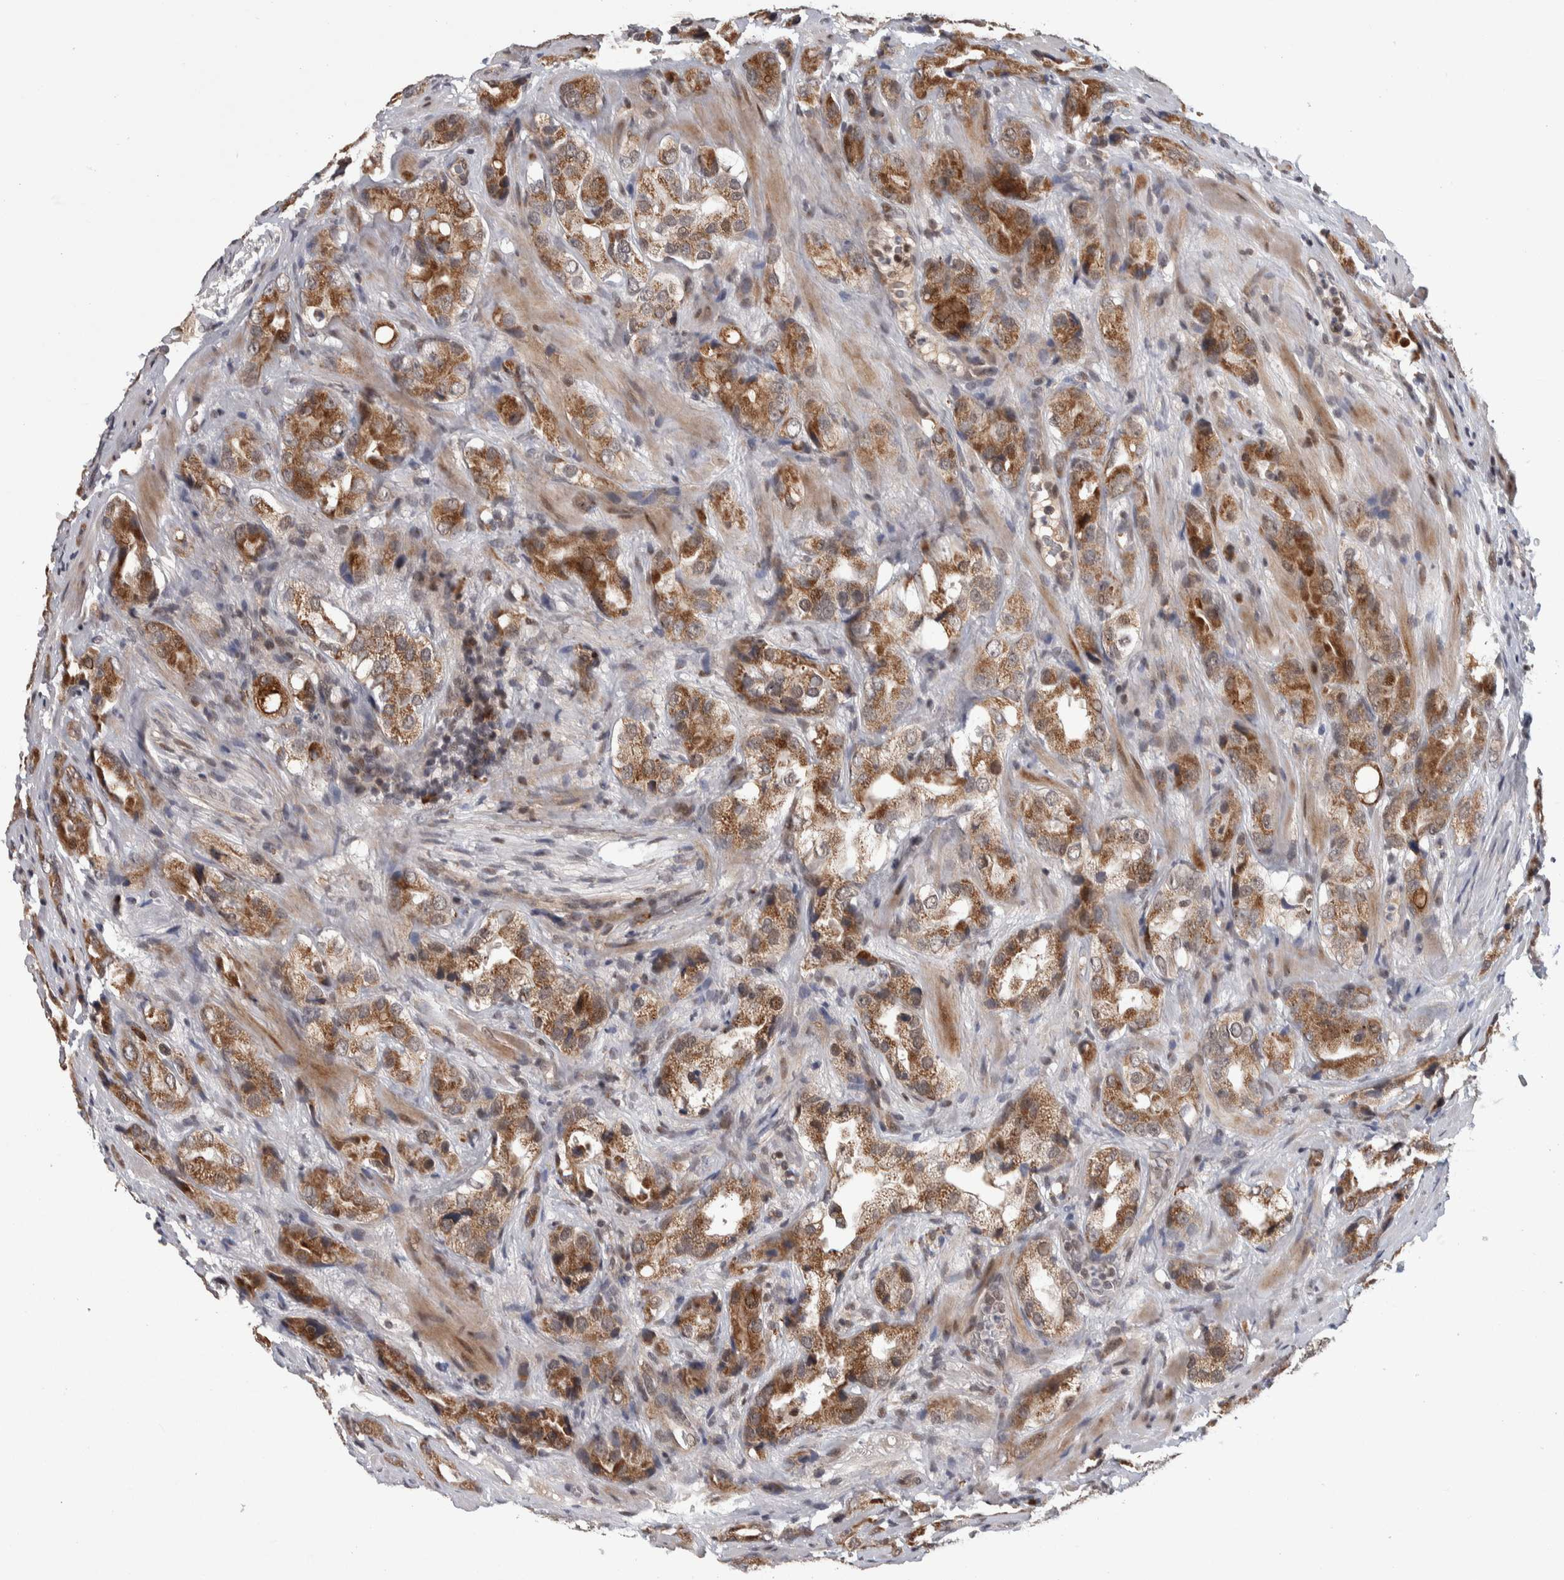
{"staining": {"intensity": "moderate", "quantity": ">75%", "location": "cytoplasmic/membranous"}, "tissue": "prostate cancer", "cell_type": "Tumor cells", "image_type": "cancer", "snomed": [{"axis": "morphology", "description": "Adenocarcinoma, High grade"}, {"axis": "topography", "description": "Prostate"}], "caption": "Protein expression analysis of prostate cancer (high-grade adenocarcinoma) displays moderate cytoplasmic/membranous expression in about >75% of tumor cells.", "gene": "ZNF592", "patient": {"sex": "male", "age": 63}}